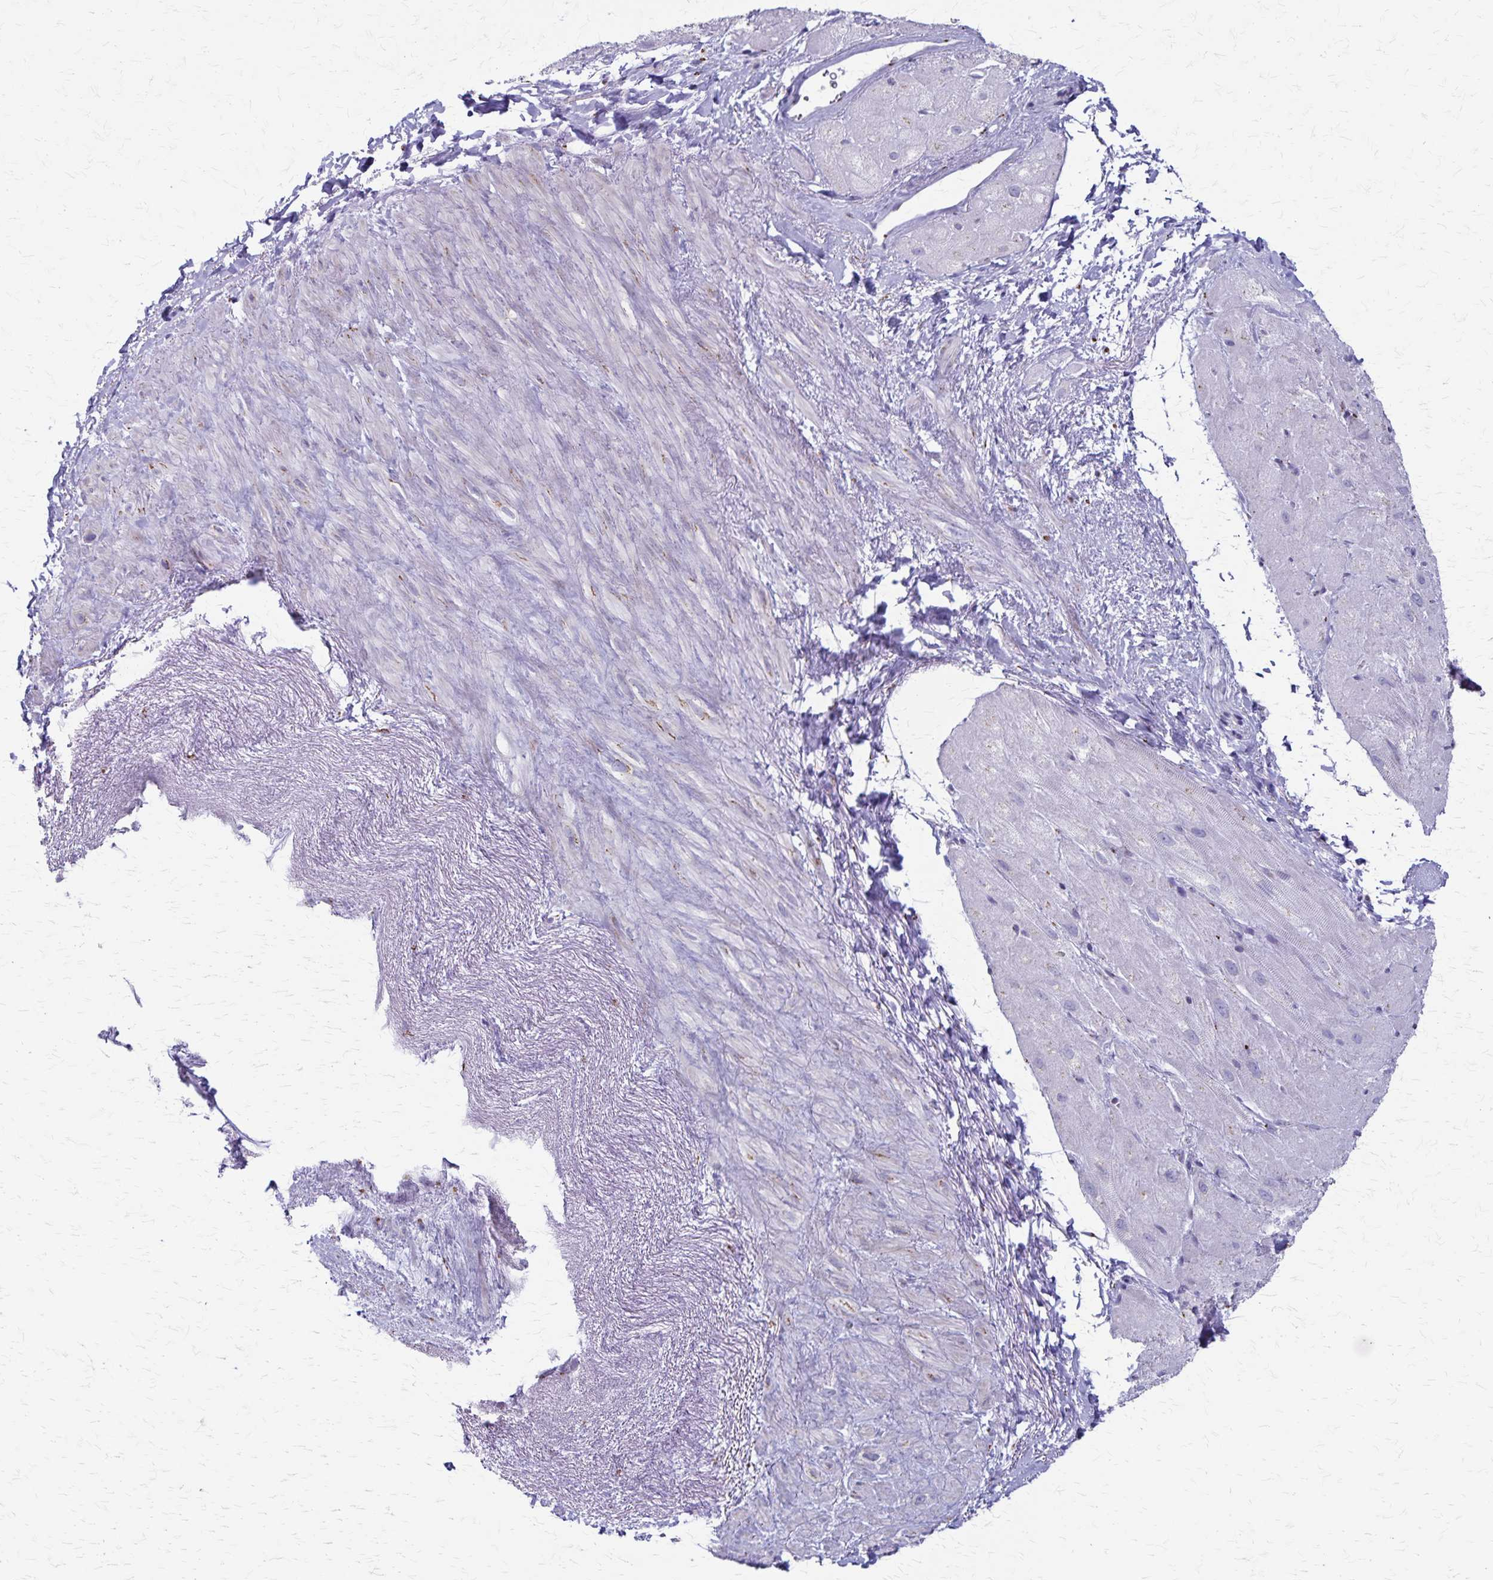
{"staining": {"intensity": "negative", "quantity": "none", "location": "none"}, "tissue": "heart muscle", "cell_type": "Cardiomyocytes", "image_type": "normal", "snomed": [{"axis": "morphology", "description": "Normal tissue, NOS"}, {"axis": "topography", "description": "Heart"}], "caption": "A micrograph of human heart muscle is negative for staining in cardiomyocytes. (DAB immunohistochemistry (IHC) visualized using brightfield microscopy, high magnification).", "gene": "MCFD2", "patient": {"sex": "male", "age": 62}}